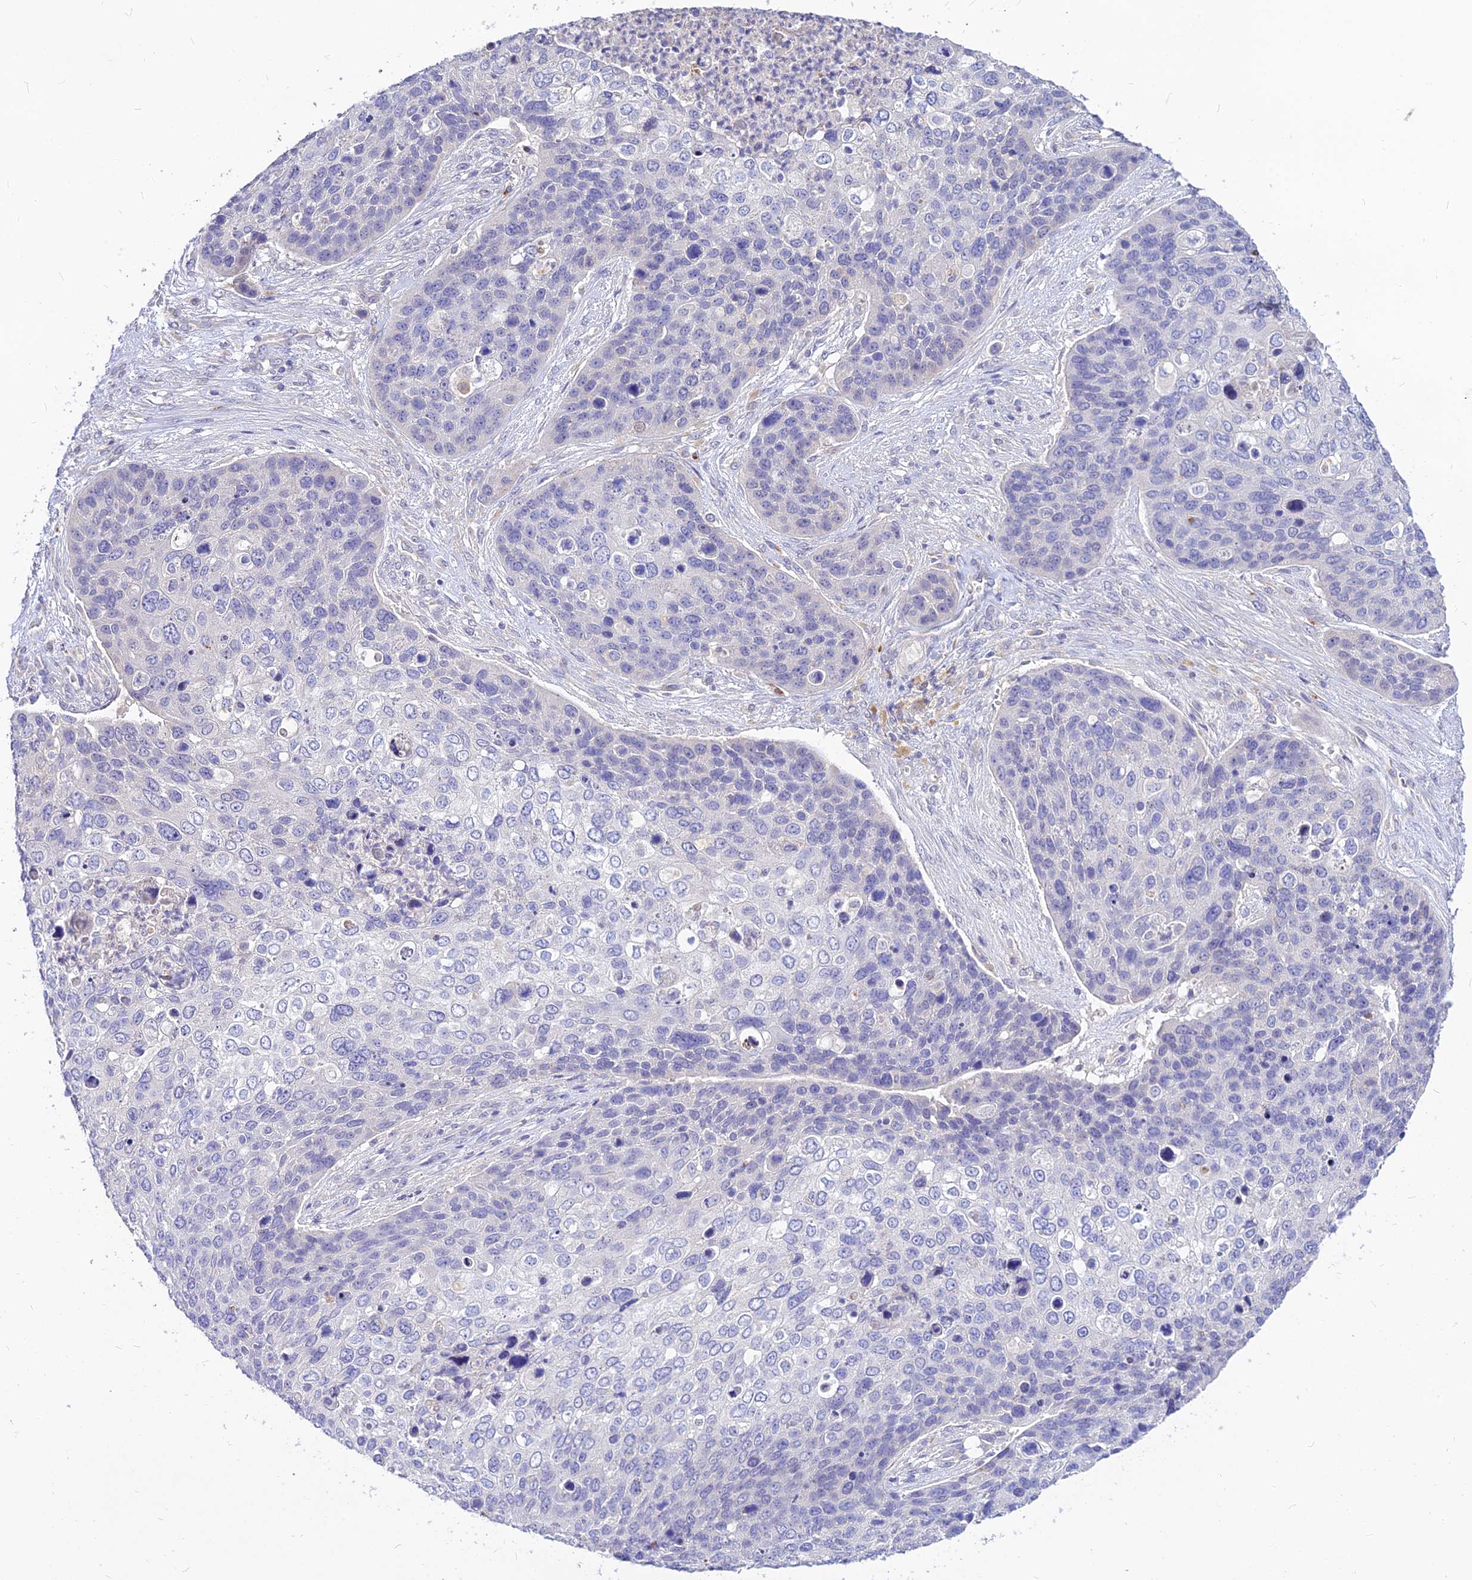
{"staining": {"intensity": "negative", "quantity": "none", "location": "none"}, "tissue": "skin cancer", "cell_type": "Tumor cells", "image_type": "cancer", "snomed": [{"axis": "morphology", "description": "Basal cell carcinoma"}, {"axis": "topography", "description": "Skin"}], "caption": "DAB immunohistochemical staining of basal cell carcinoma (skin) demonstrates no significant positivity in tumor cells.", "gene": "CZIB", "patient": {"sex": "female", "age": 74}}